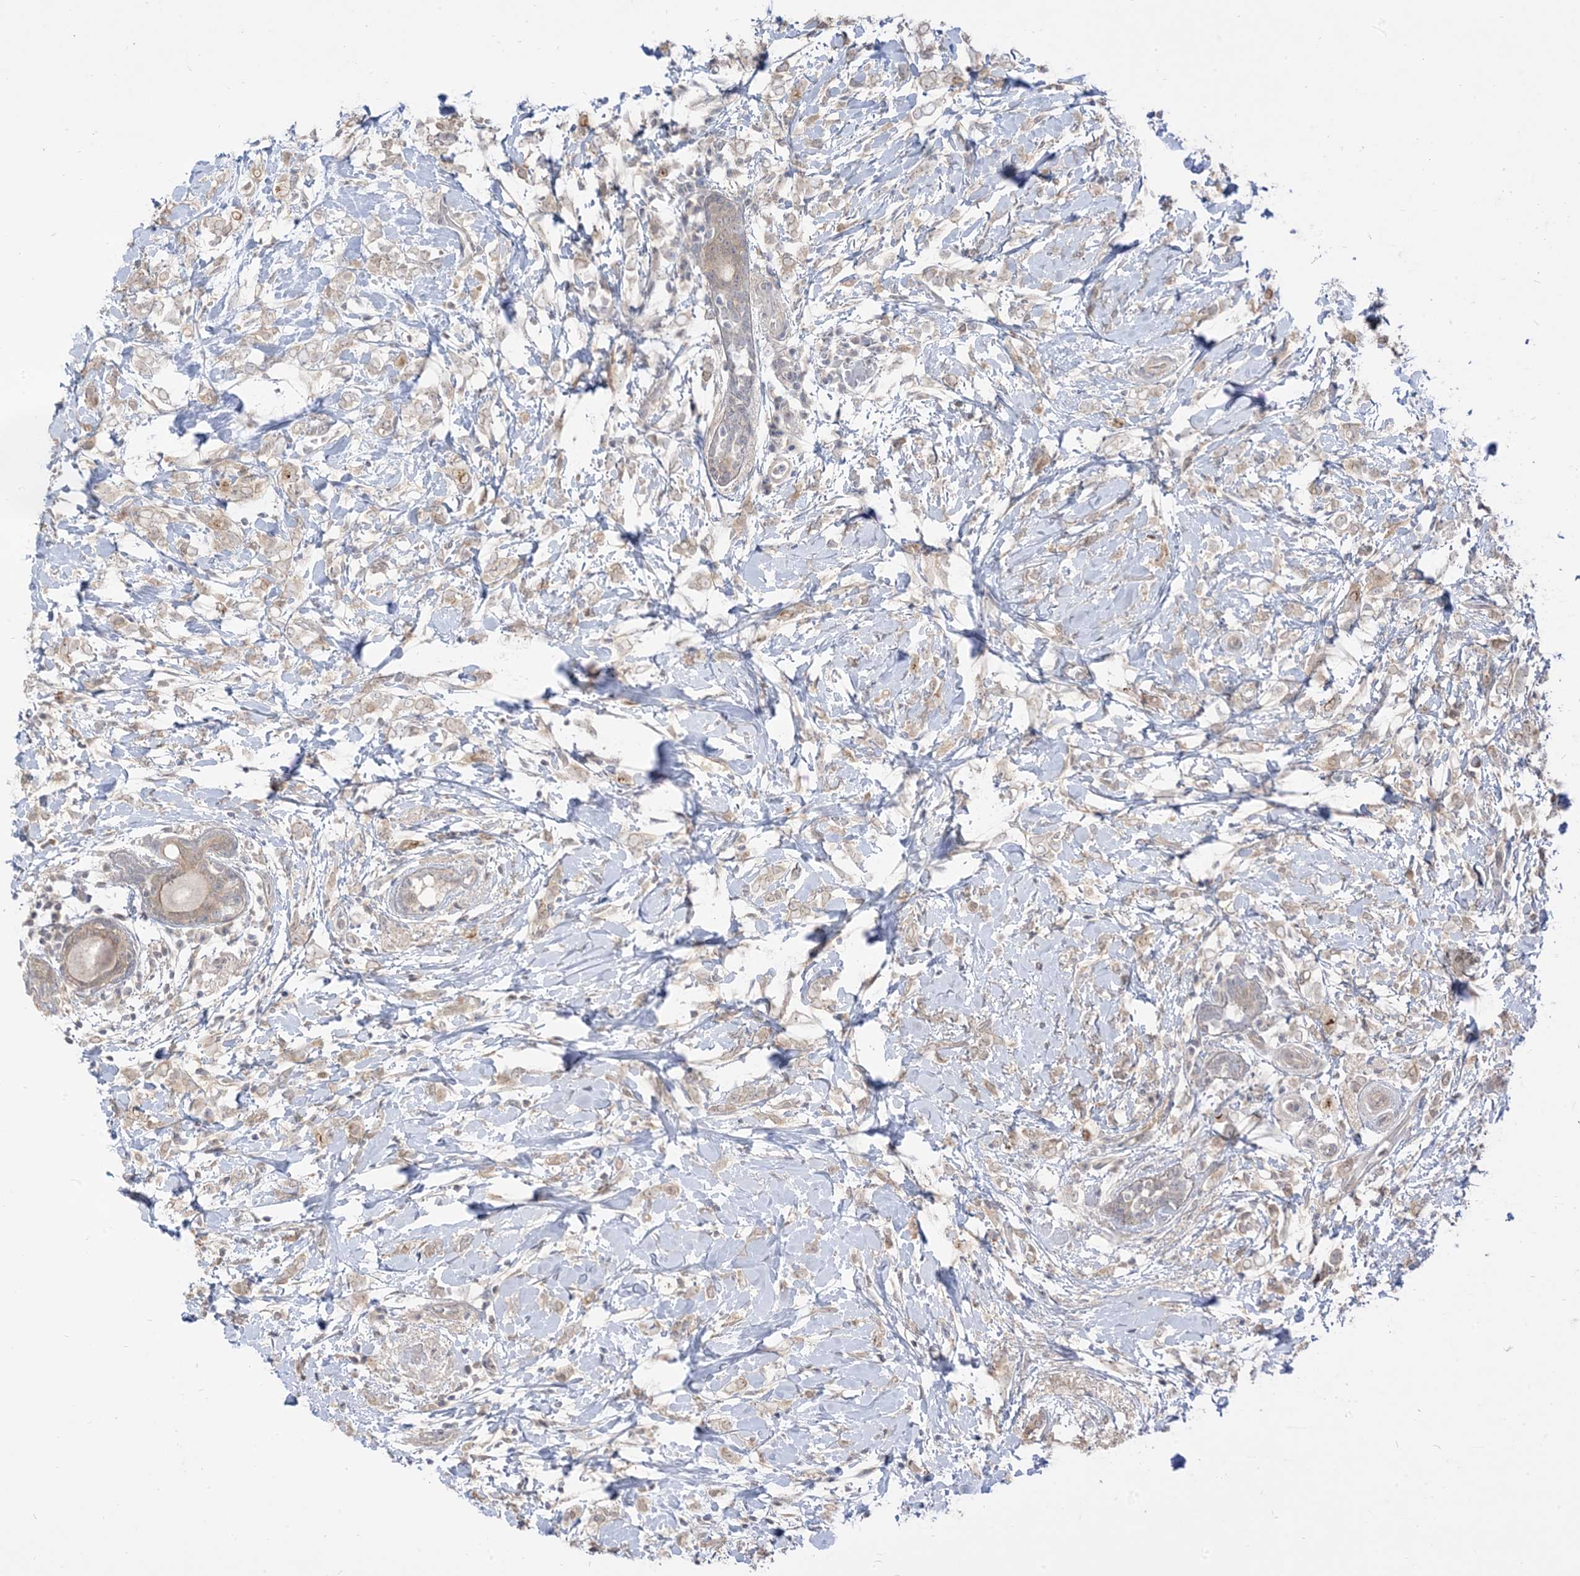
{"staining": {"intensity": "weak", "quantity": "25%-75%", "location": "cytoplasmic/membranous"}, "tissue": "breast cancer", "cell_type": "Tumor cells", "image_type": "cancer", "snomed": [{"axis": "morphology", "description": "Normal tissue, NOS"}, {"axis": "morphology", "description": "Lobular carcinoma"}, {"axis": "topography", "description": "Breast"}], "caption": "A brown stain highlights weak cytoplasmic/membranous staining of a protein in human breast lobular carcinoma tumor cells.", "gene": "TBCC", "patient": {"sex": "female", "age": 47}}